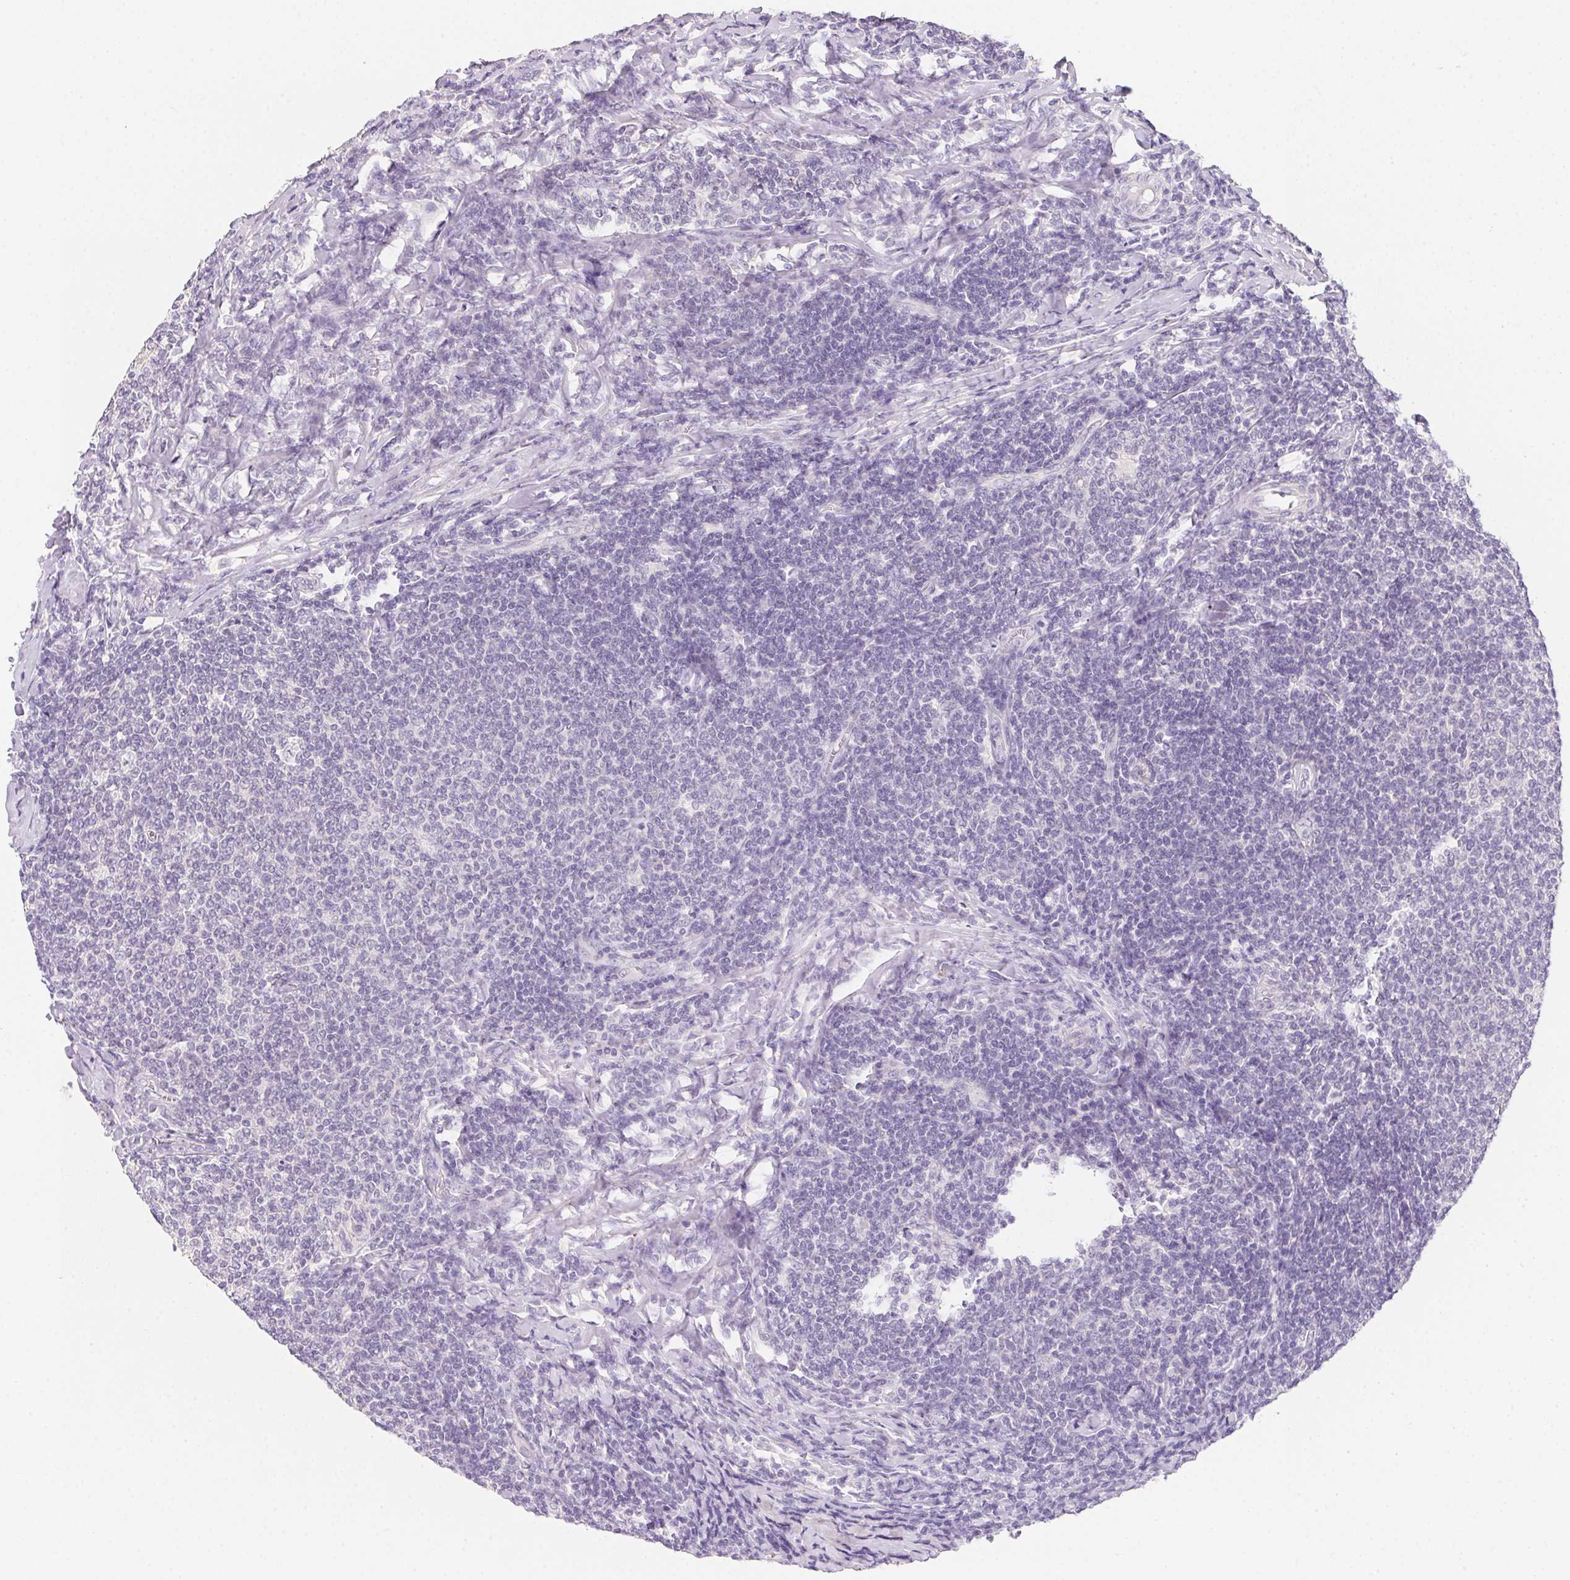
{"staining": {"intensity": "negative", "quantity": "none", "location": "none"}, "tissue": "lymphoma", "cell_type": "Tumor cells", "image_type": "cancer", "snomed": [{"axis": "morphology", "description": "Malignant lymphoma, non-Hodgkin's type, Low grade"}, {"axis": "topography", "description": "Lymph node"}], "caption": "This is an immunohistochemistry (IHC) image of human malignant lymphoma, non-Hodgkin's type (low-grade). There is no staining in tumor cells.", "gene": "MYL4", "patient": {"sex": "male", "age": 52}}